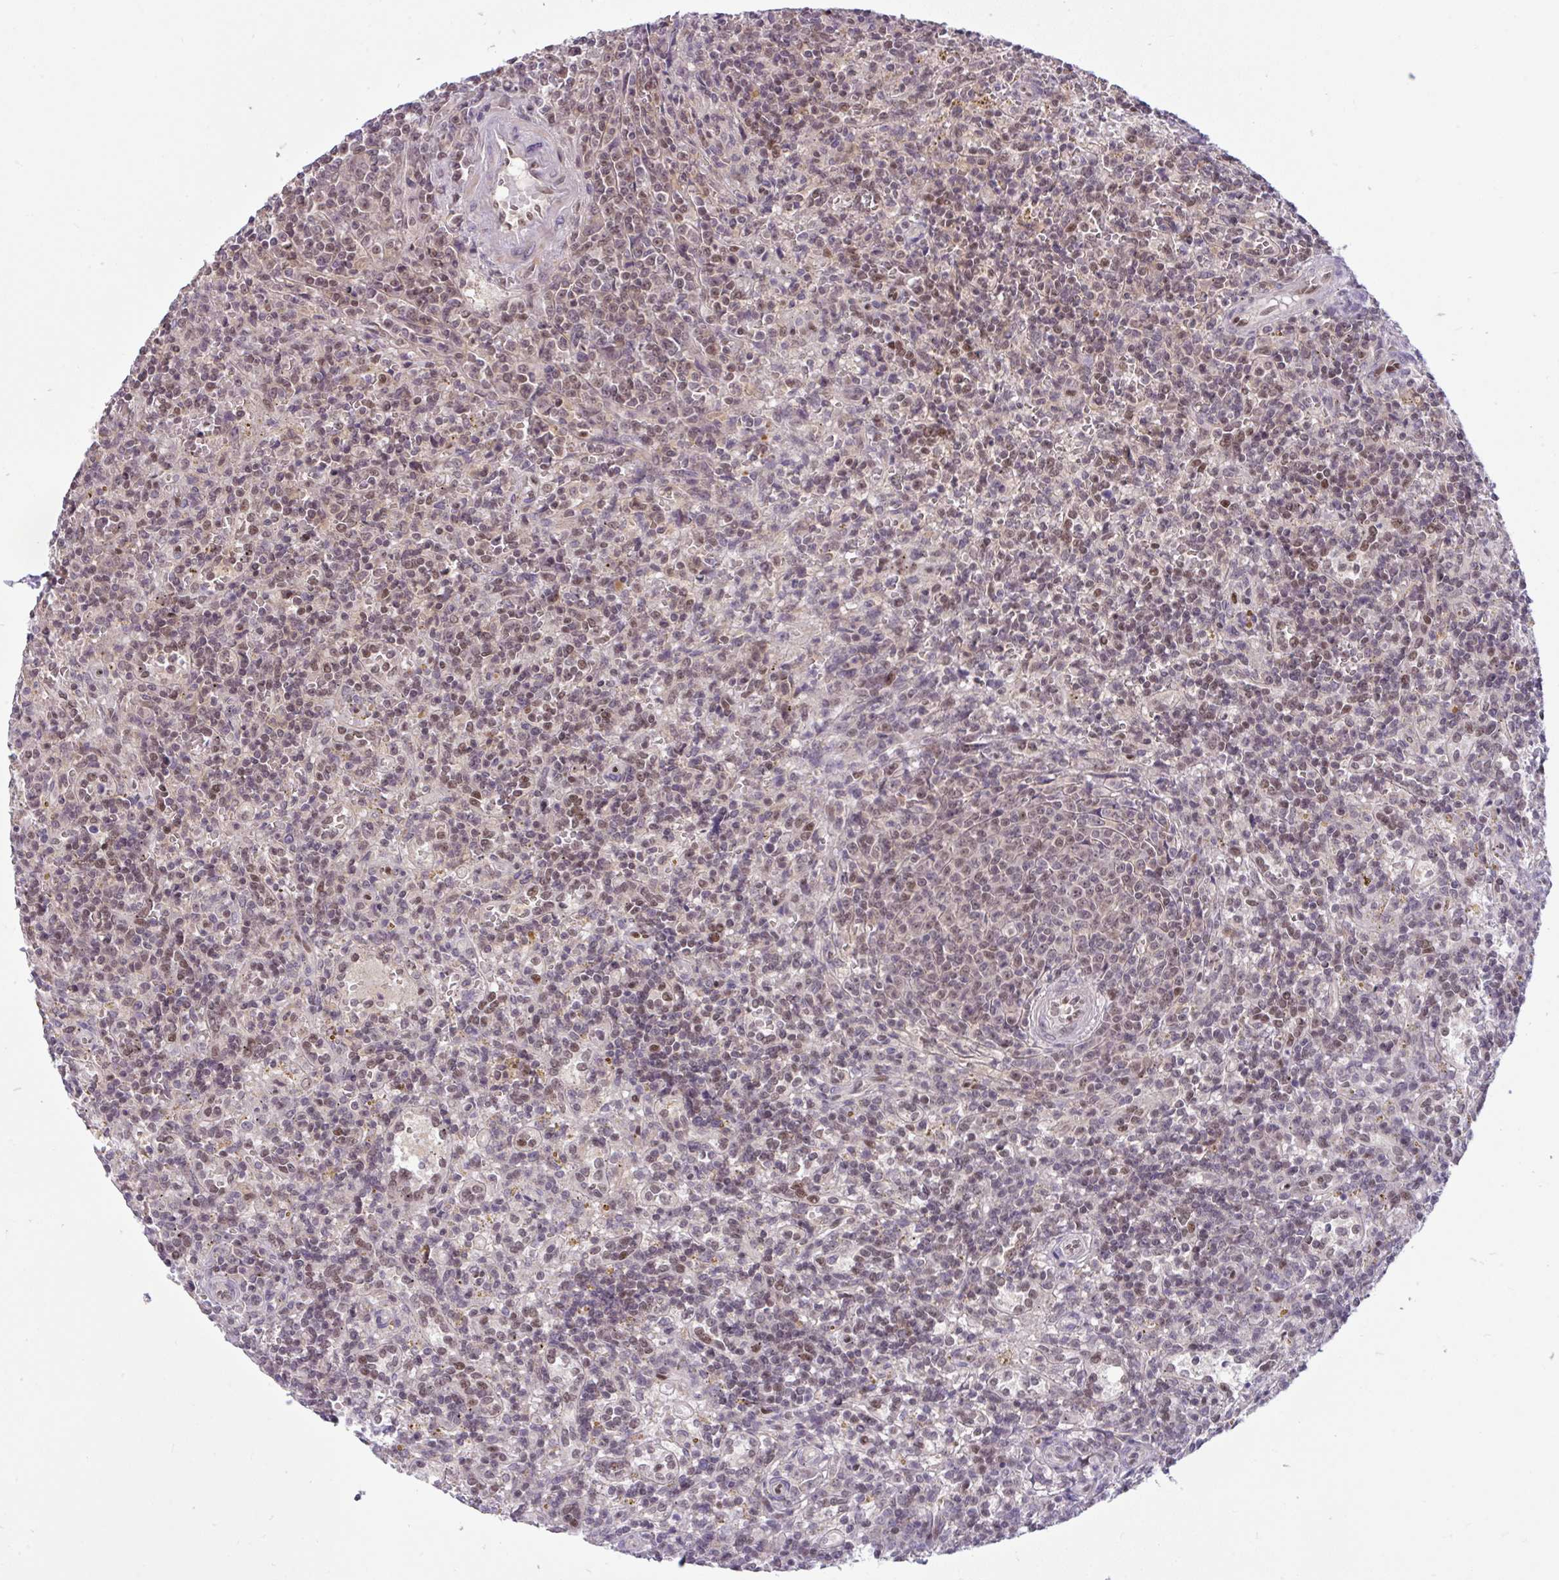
{"staining": {"intensity": "moderate", "quantity": "25%-75%", "location": "nuclear"}, "tissue": "lymphoma", "cell_type": "Tumor cells", "image_type": "cancer", "snomed": [{"axis": "morphology", "description": "Malignant lymphoma, non-Hodgkin's type, Low grade"}, {"axis": "topography", "description": "Spleen"}], "caption": "This is an image of immunohistochemistry staining of lymphoma, which shows moderate staining in the nuclear of tumor cells.", "gene": "KLF2", "patient": {"sex": "male", "age": 67}}